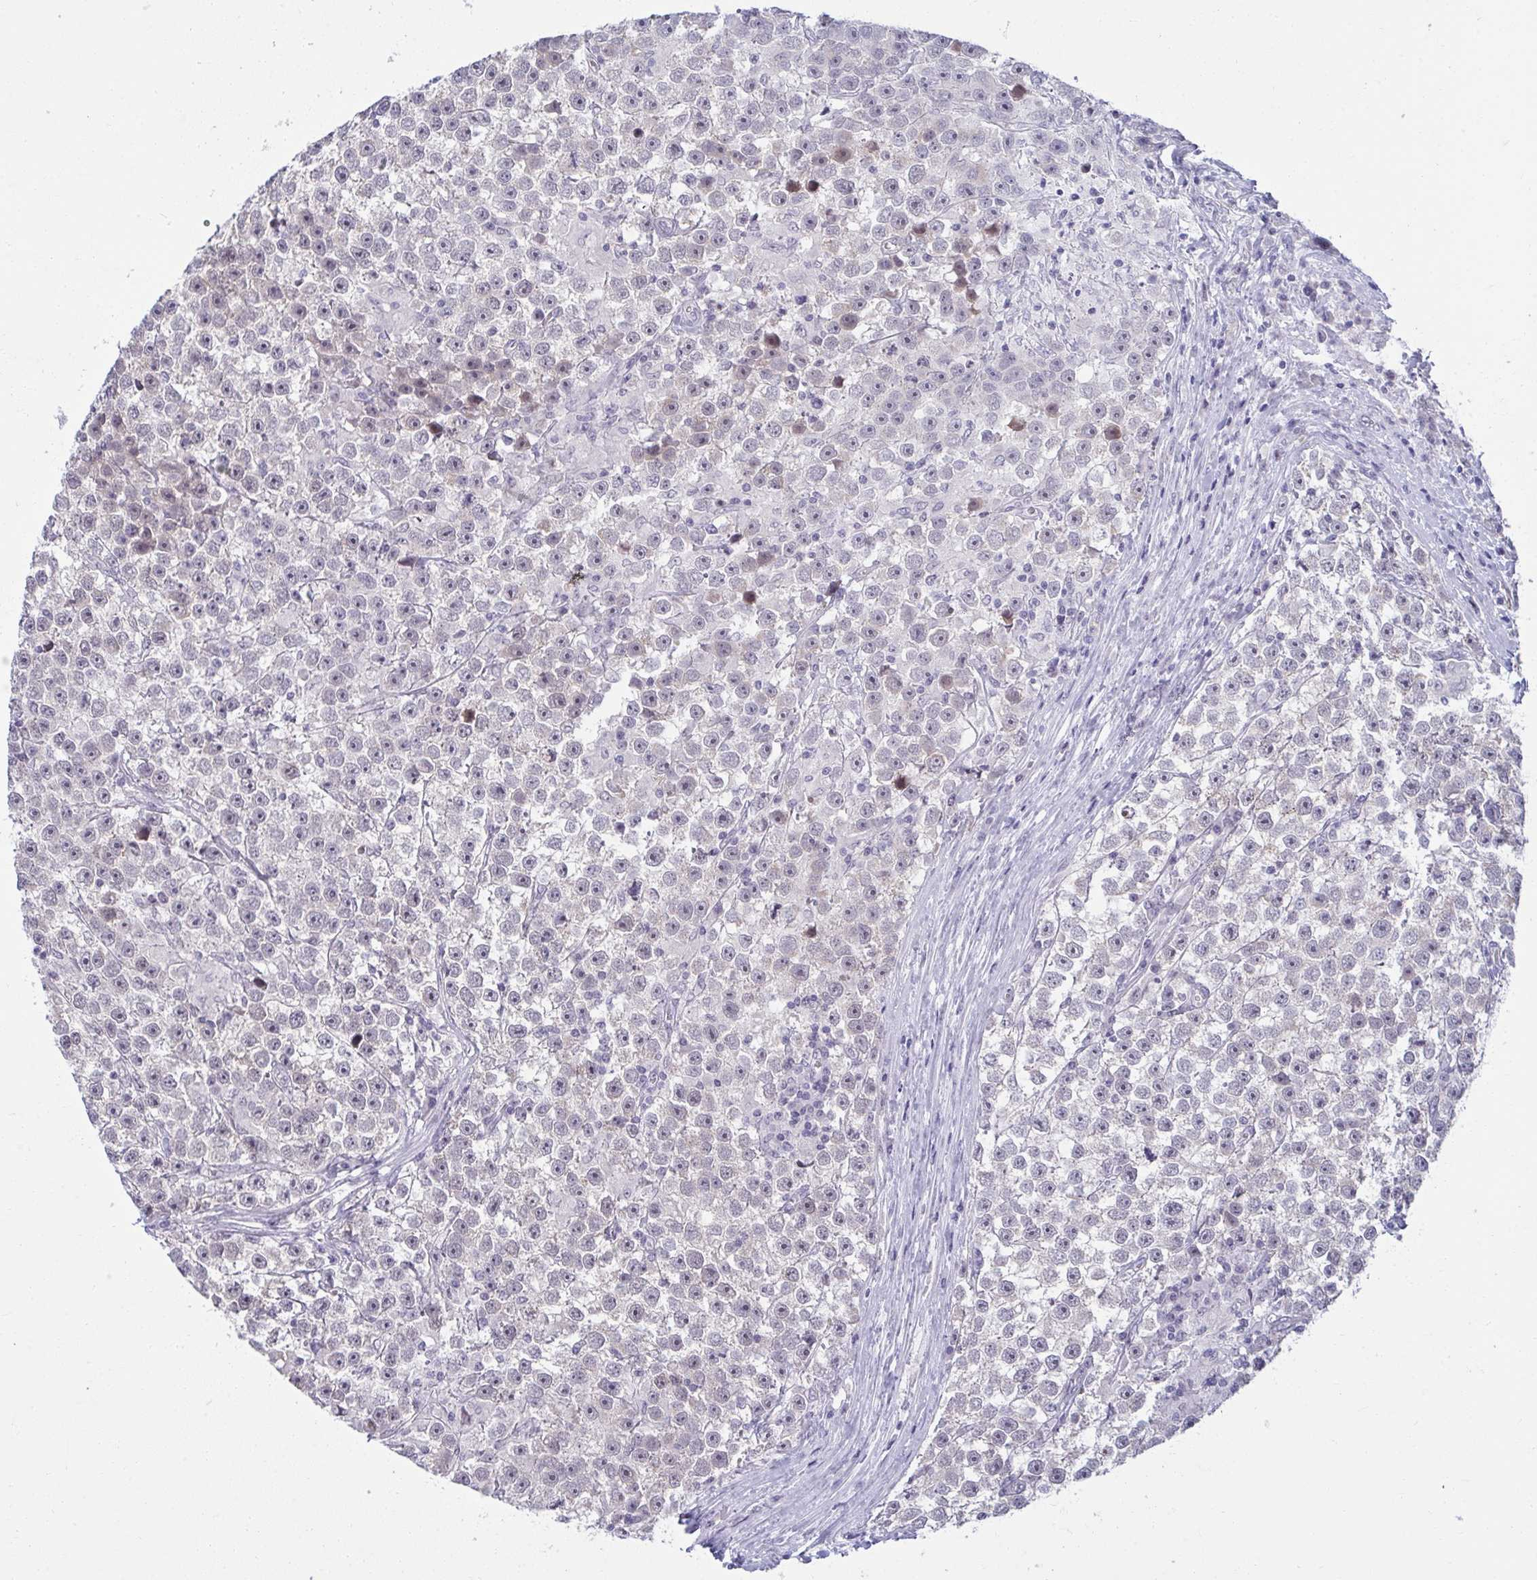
{"staining": {"intensity": "negative", "quantity": "none", "location": "none"}, "tissue": "testis cancer", "cell_type": "Tumor cells", "image_type": "cancer", "snomed": [{"axis": "morphology", "description": "Seminoma, NOS"}, {"axis": "topography", "description": "Testis"}], "caption": "The IHC micrograph has no significant positivity in tumor cells of testis cancer tissue. Nuclei are stained in blue.", "gene": "RNASEH1", "patient": {"sex": "male", "age": 31}}